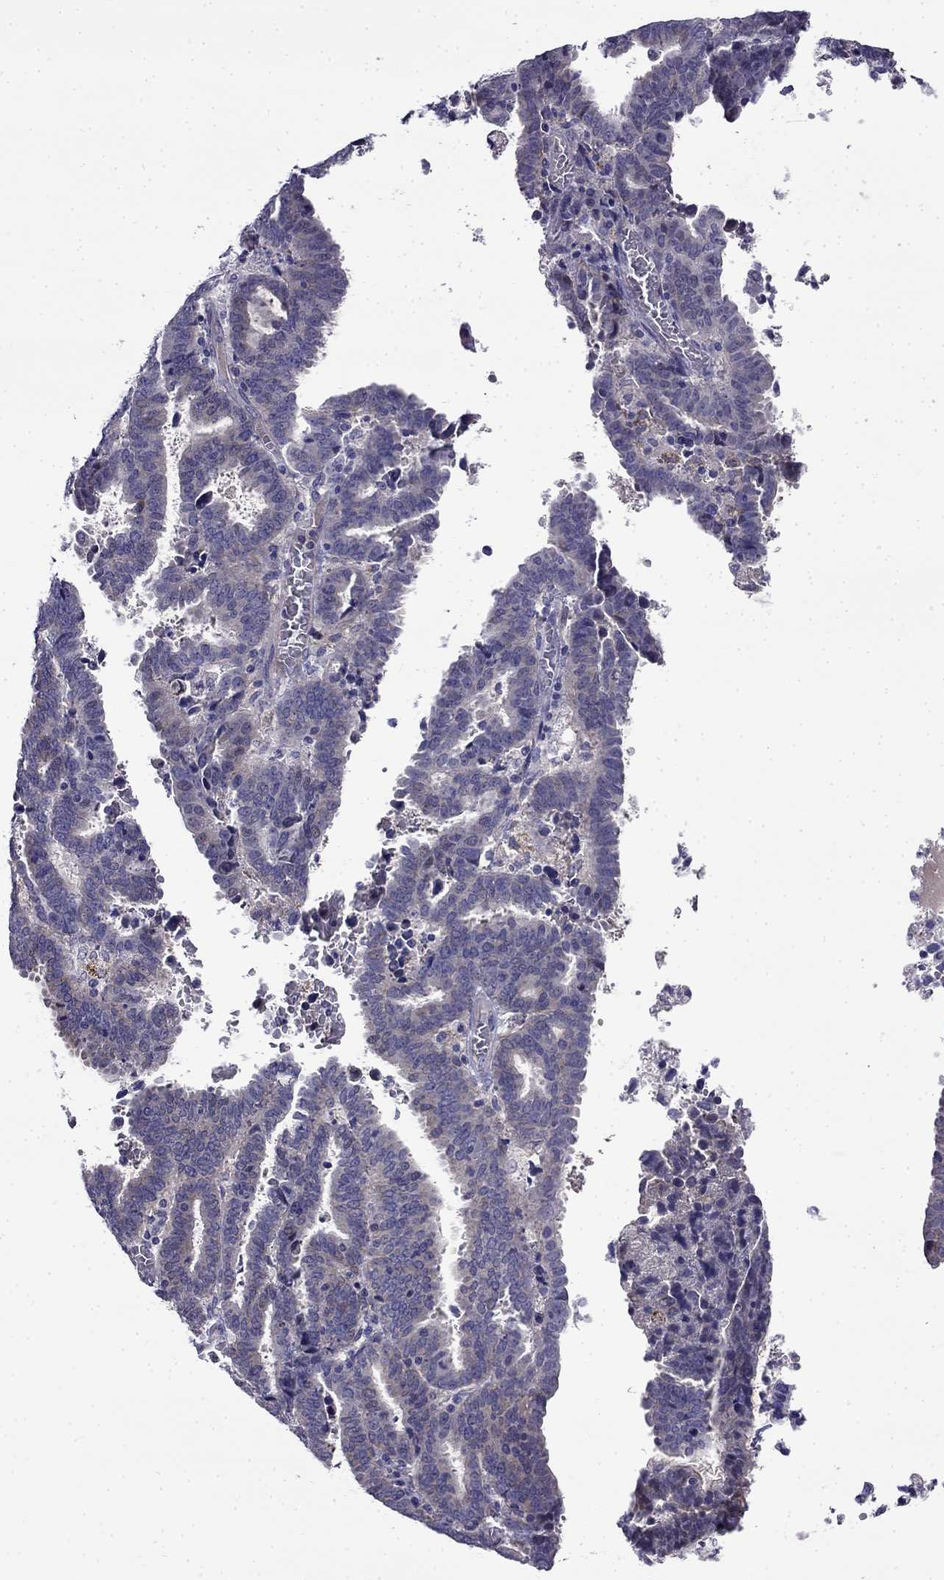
{"staining": {"intensity": "weak", "quantity": "<25%", "location": "cytoplasmic/membranous"}, "tissue": "endometrial cancer", "cell_type": "Tumor cells", "image_type": "cancer", "snomed": [{"axis": "morphology", "description": "Adenocarcinoma, NOS"}, {"axis": "topography", "description": "Uterus"}], "caption": "DAB immunohistochemical staining of adenocarcinoma (endometrial) shows no significant expression in tumor cells. The staining was performed using DAB (3,3'-diaminobenzidine) to visualize the protein expression in brown, while the nuclei were stained in blue with hematoxylin (Magnification: 20x).", "gene": "PI16", "patient": {"sex": "female", "age": 83}}